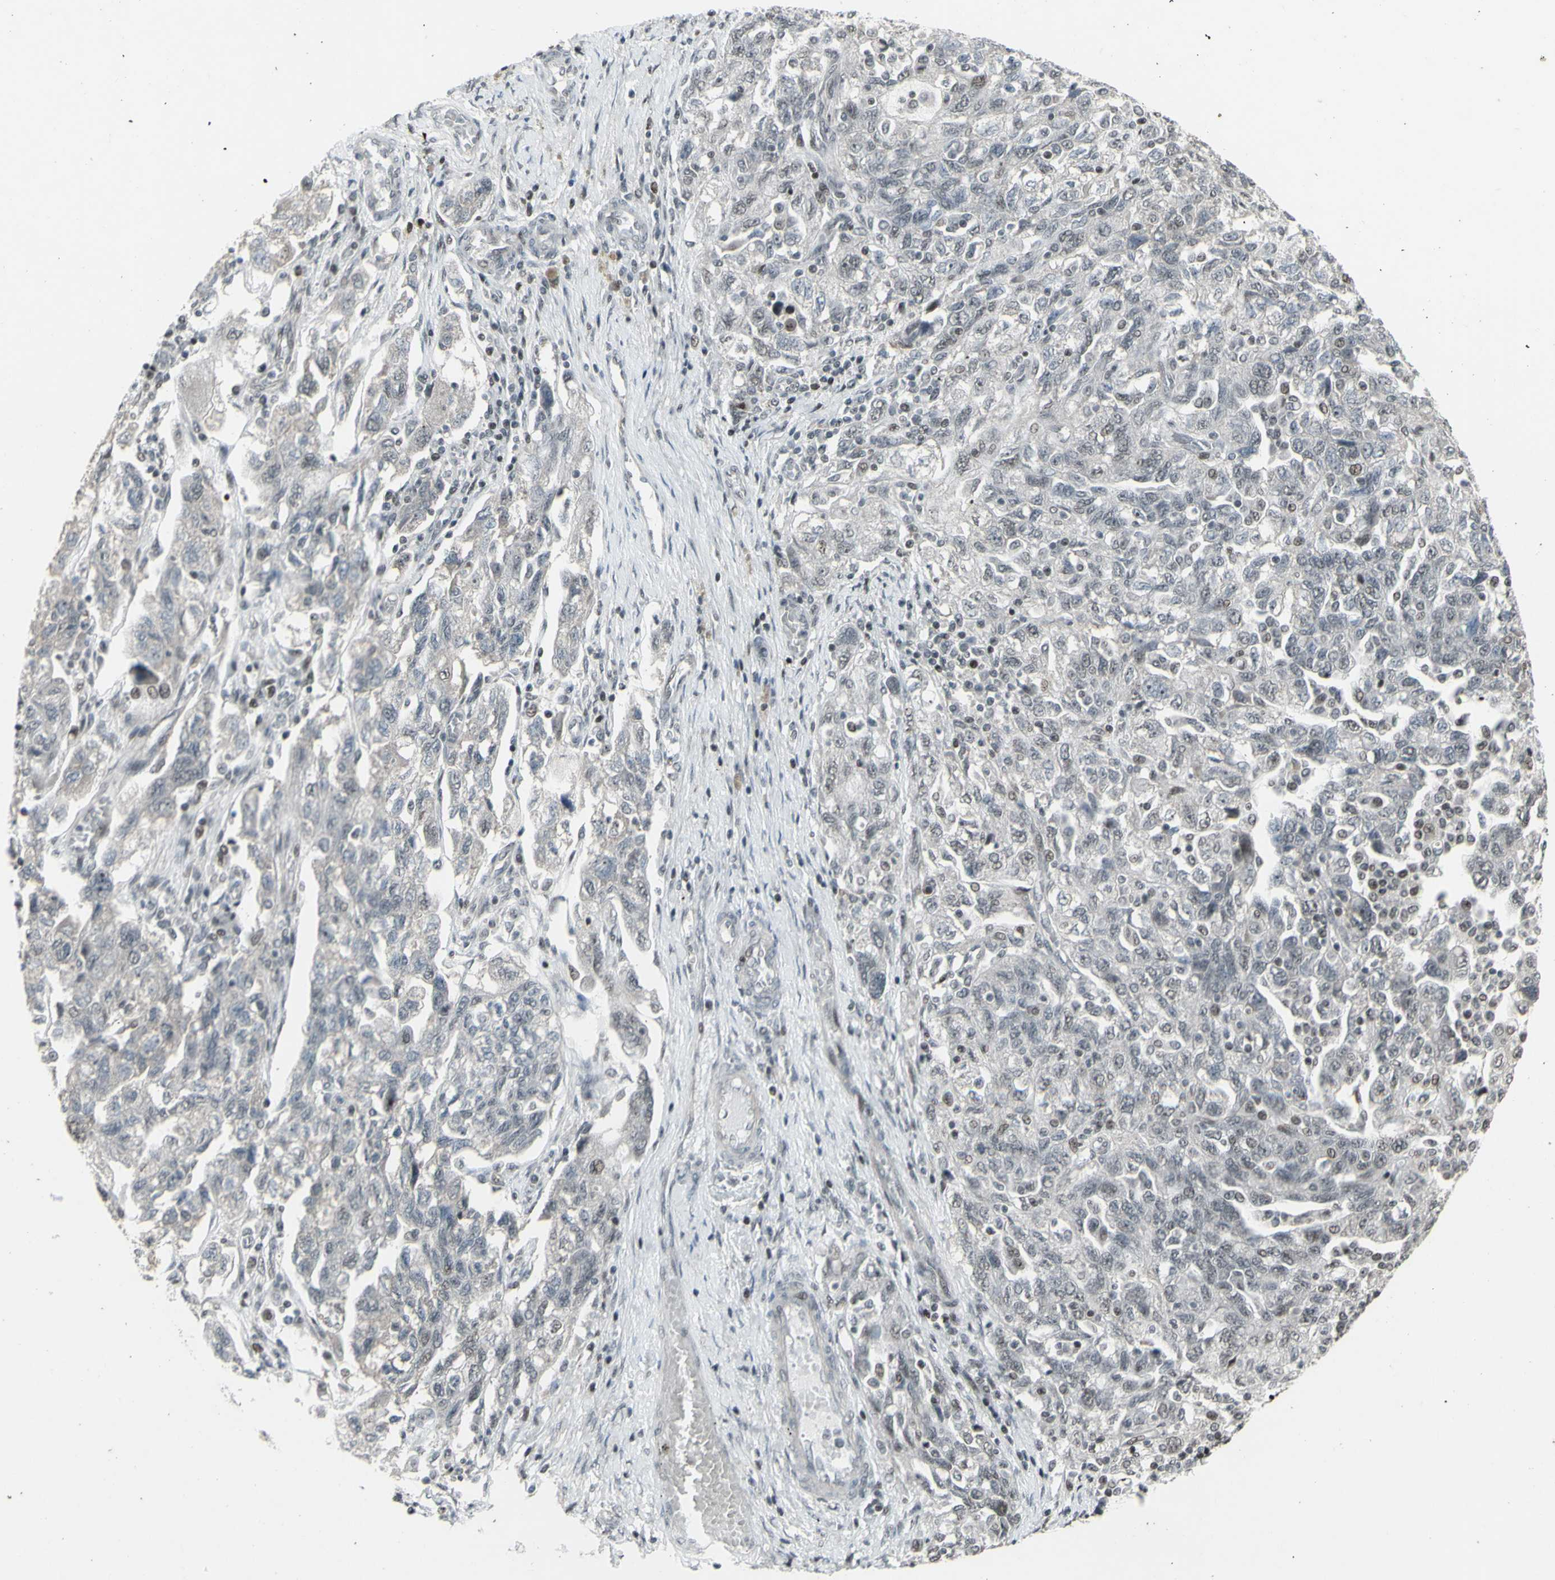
{"staining": {"intensity": "weak", "quantity": "<25%", "location": "nuclear"}, "tissue": "ovarian cancer", "cell_type": "Tumor cells", "image_type": "cancer", "snomed": [{"axis": "morphology", "description": "Carcinoma, NOS"}, {"axis": "morphology", "description": "Cystadenocarcinoma, serous, NOS"}, {"axis": "topography", "description": "Ovary"}], "caption": "Photomicrograph shows no protein staining in tumor cells of ovarian cancer (serous cystadenocarcinoma) tissue.", "gene": "SUPT6H", "patient": {"sex": "female", "age": 69}}